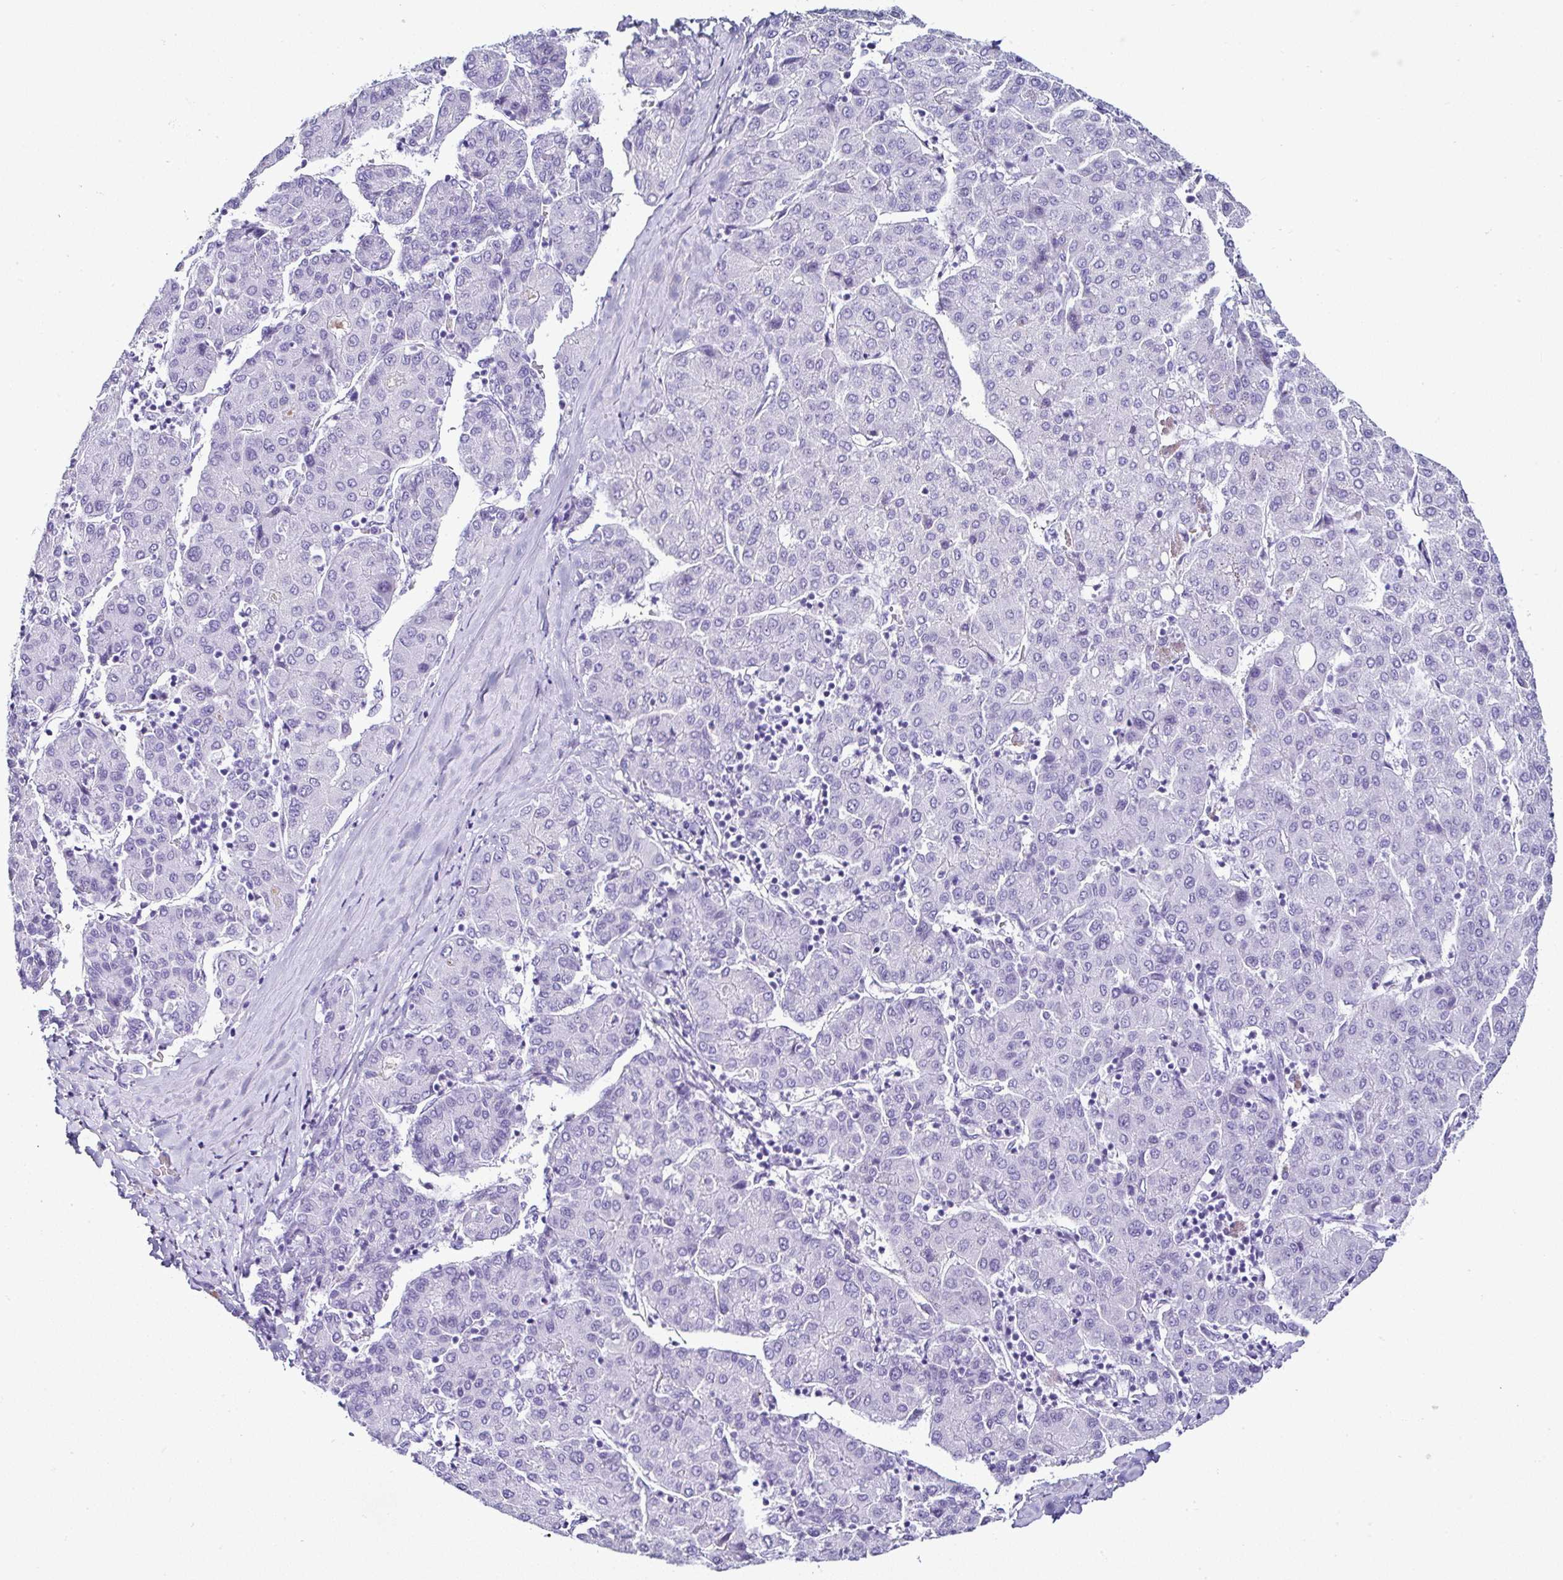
{"staining": {"intensity": "negative", "quantity": "none", "location": "none"}, "tissue": "liver cancer", "cell_type": "Tumor cells", "image_type": "cancer", "snomed": [{"axis": "morphology", "description": "Carcinoma, Hepatocellular, NOS"}, {"axis": "topography", "description": "Liver"}], "caption": "Immunohistochemical staining of human liver hepatocellular carcinoma demonstrates no significant positivity in tumor cells.", "gene": "SERPINB3", "patient": {"sex": "male", "age": 65}}